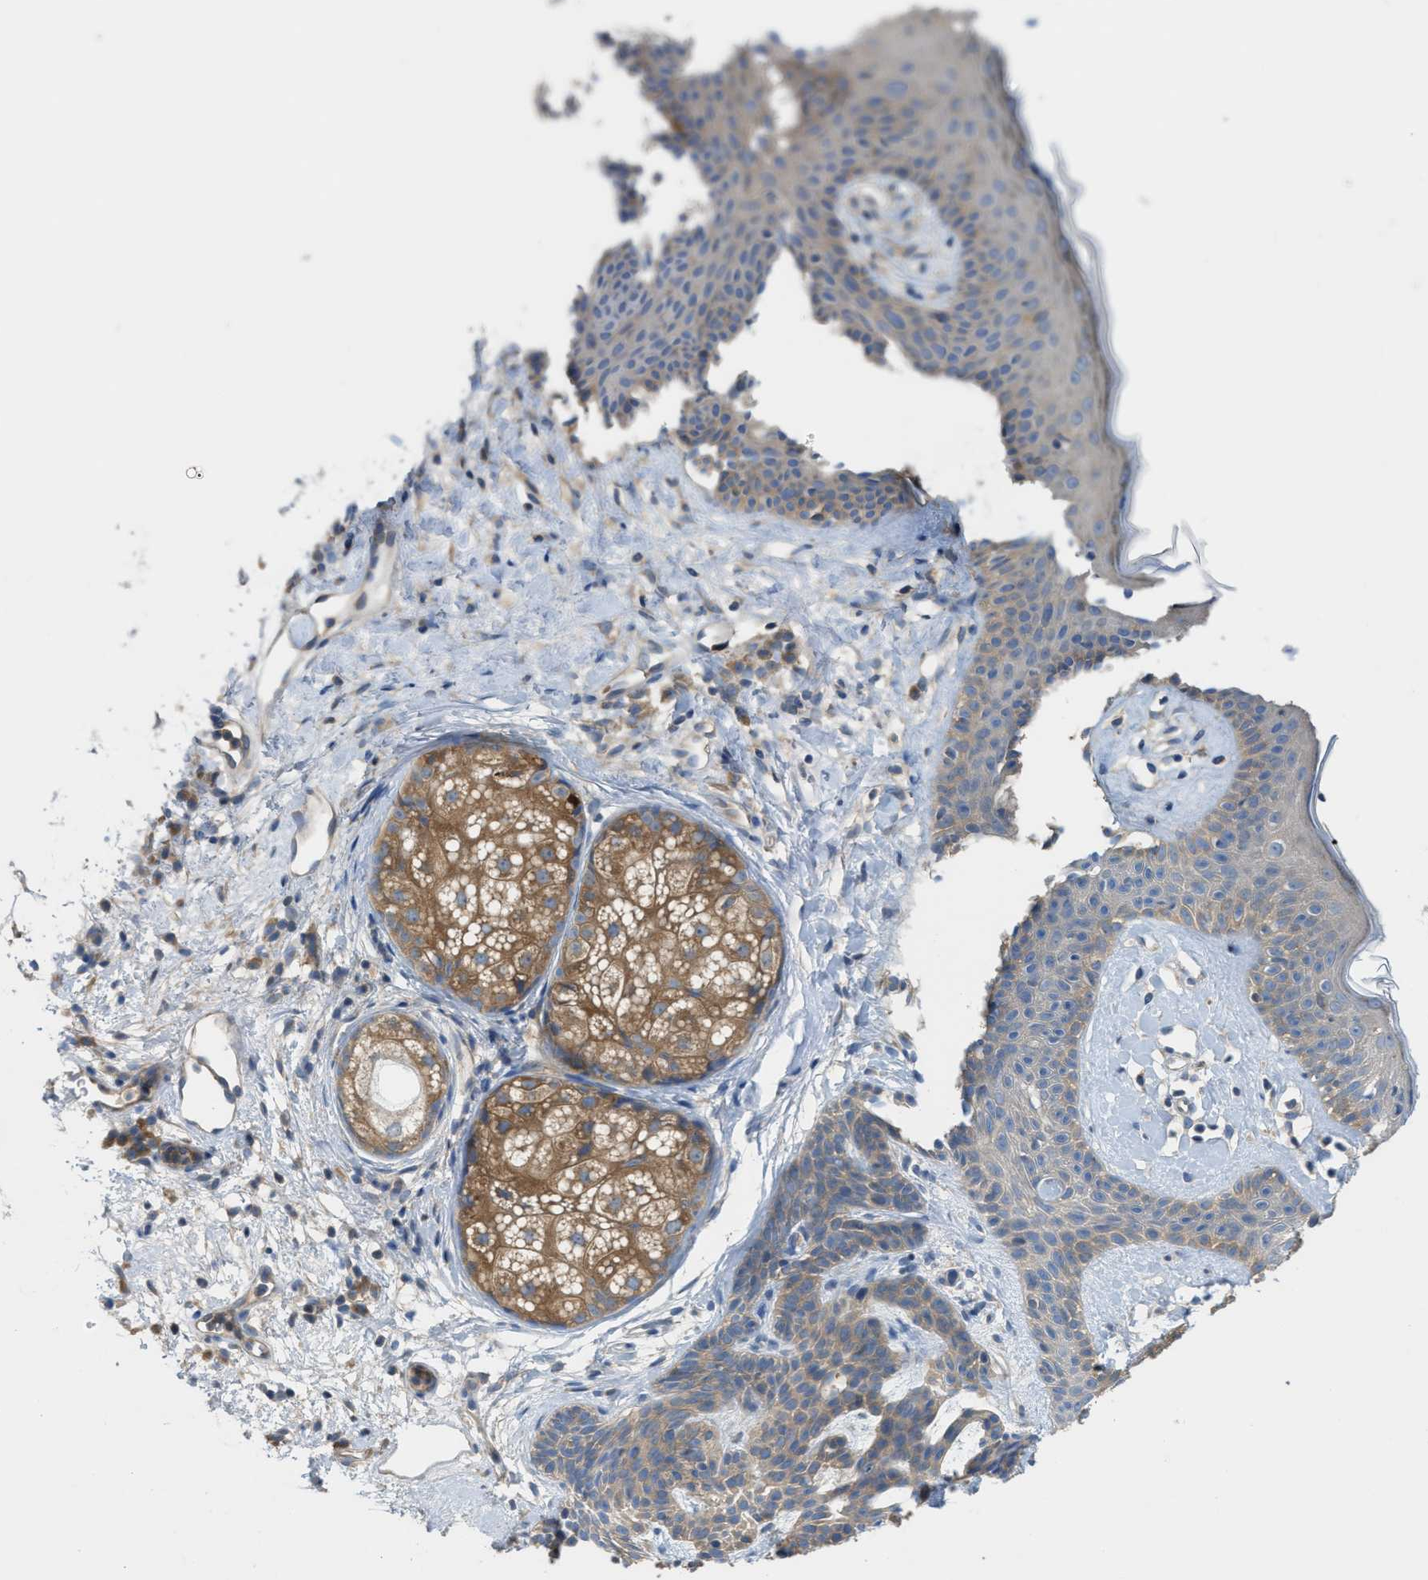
{"staining": {"intensity": "weak", "quantity": ">75%", "location": "cytoplasmic/membranous"}, "tissue": "skin cancer", "cell_type": "Tumor cells", "image_type": "cancer", "snomed": [{"axis": "morphology", "description": "Developmental malformation"}, {"axis": "morphology", "description": "Basal cell carcinoma"}, {"axis": "topography", "description": "Skin"}], "caption": "Protein staining reveals weak cytoplasmic/membranous expression in about >75% of tumor cells in skin cancer (basal cell carcinoma). The staining was performed using DAB, with brown indicating positive protein expression. Nuclei are stained blue with hematoxylin.", "gene": "UBA5", "patient": {"sex": "female", "age": 62}}